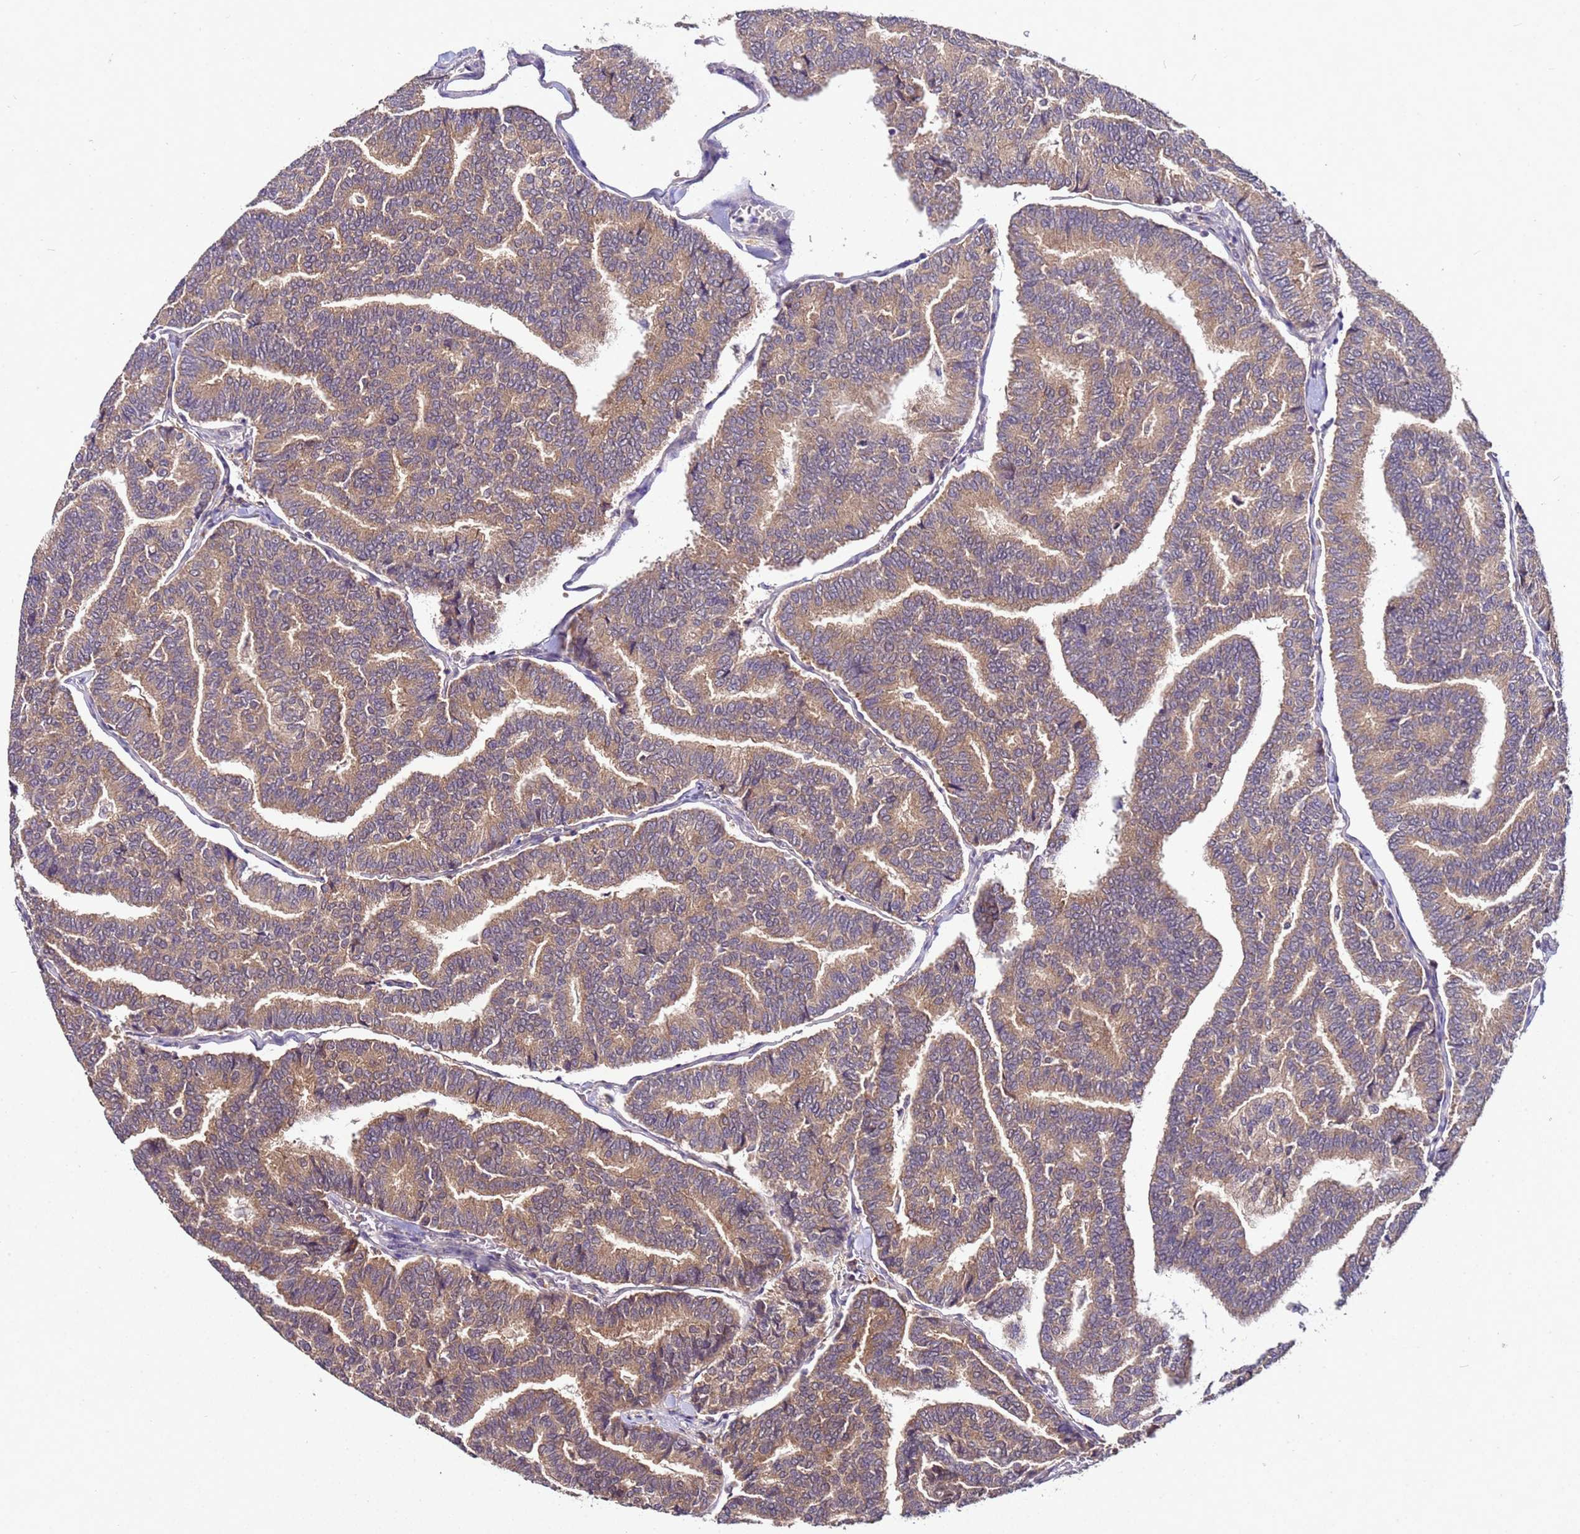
{"staining": {"intensity": "moderate", "quantity": ">75%", "location": "cytoplasmic/membranous"}, "tissue": "thyroid cancer", "cell_type": "Tumor cells", "image_type": "cancer", "snomed": [{"axis": "morphology", "description": "Papillary adenocarcinoma, NOS"}, {"axis": "topography", "description": "Thyroid gland"}], "caption": "Tumor cells display moderate cytoplasmic/membranous staining in approximately >75% of cells in papillary adenocarcinoma (thyroid).", "gene": "GSPT2", "patient": {"sex": "female", "age": 35}}